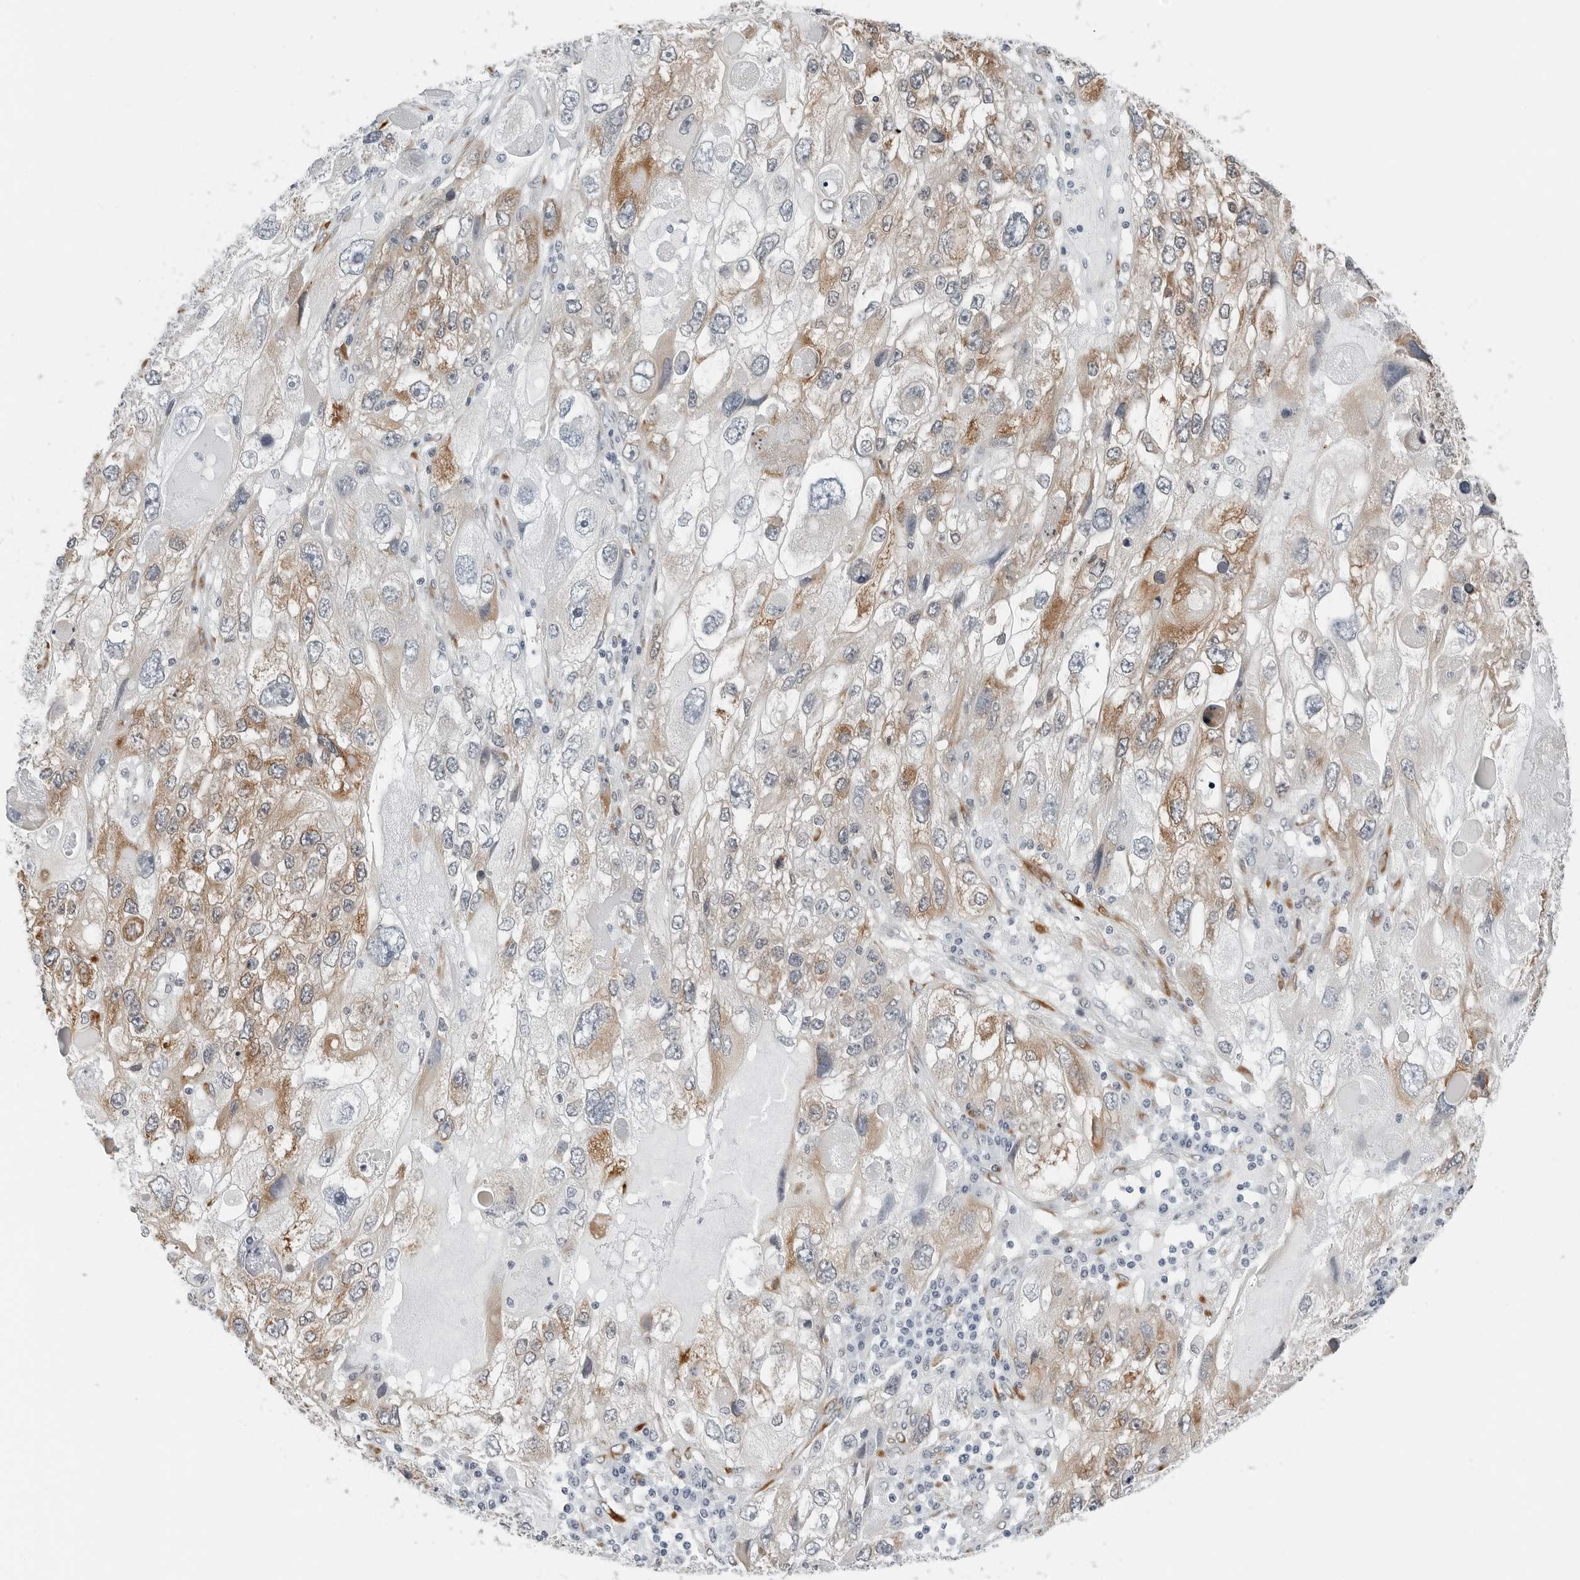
{"staining": {"intensity": "moderate", "quantity": "<25%", "location": "cytoplasmic/membranous"}, "tissue": "endometrial cancer", "cell_type": "Tumor cells", "image_type": "cancer", "snomed": [{"axis": "morphology", "description": "Adenocarcinoma, NOS"}, {"axis": "topography", "description": "Endometrium"}], "caption": "A brown stain highlights moderate cytoplasmic/membranous positivity of a protein in endometrial adenocarcinoma tumor cells.", "gene": "P4HA2", "patient": {"sex": "female", "age": 49}}